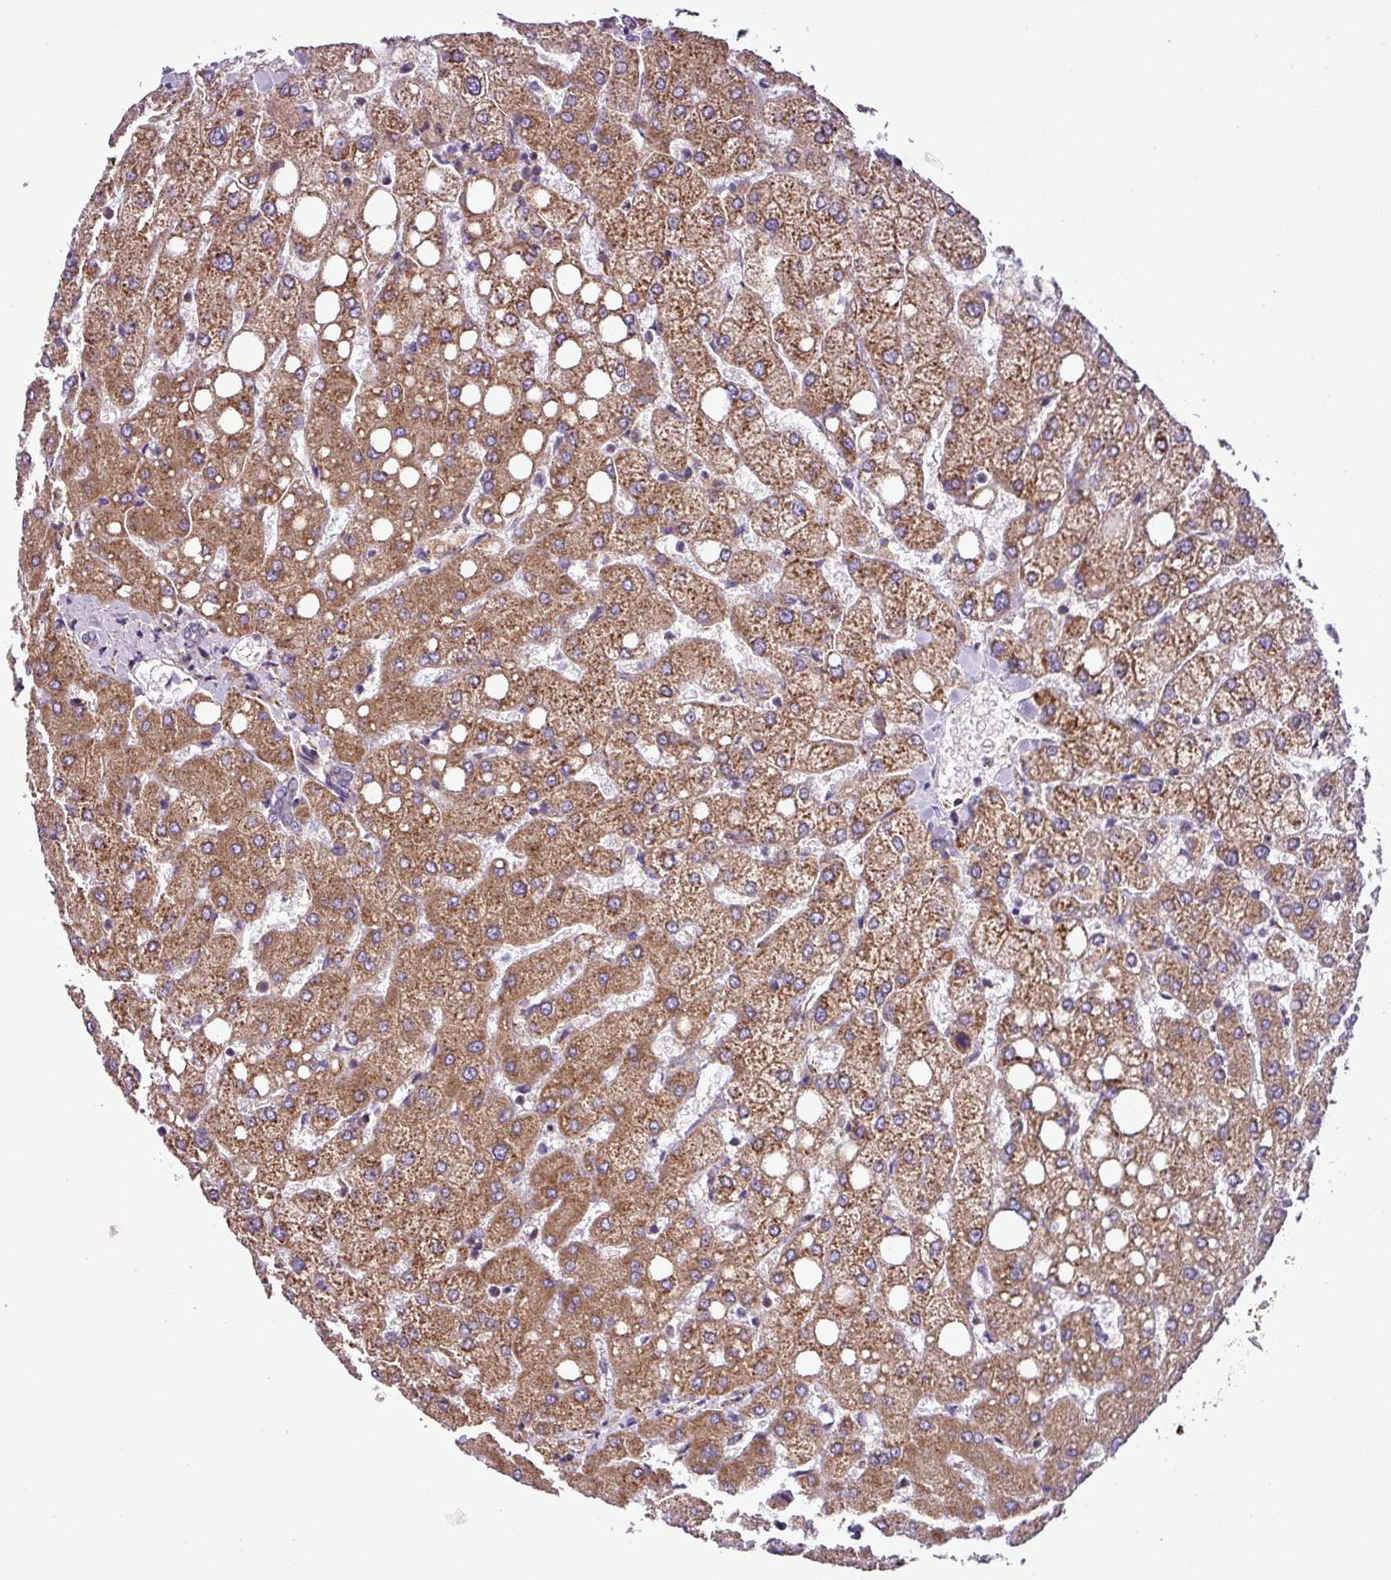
{"staining": {"intensity": "negative", "quantity": "none", "location": "none"}, "tissue": "liver", "cell_type": "Cholangiocytes", "image_type": "normal", "snomed": [{"axis": "morphology", "description": "Normal tissue, NOS"}, {"axis": "topography", "description": "Liver"}], "caption": "IHC image of normal liver: liver stained with DAB demonstrates no significant protein expression in cholangiocytes. (Brightfield microscopy of DAB IHC at high magnification).", "gene": "RPL13", "patient": {"sex": "female", "age": 54}}